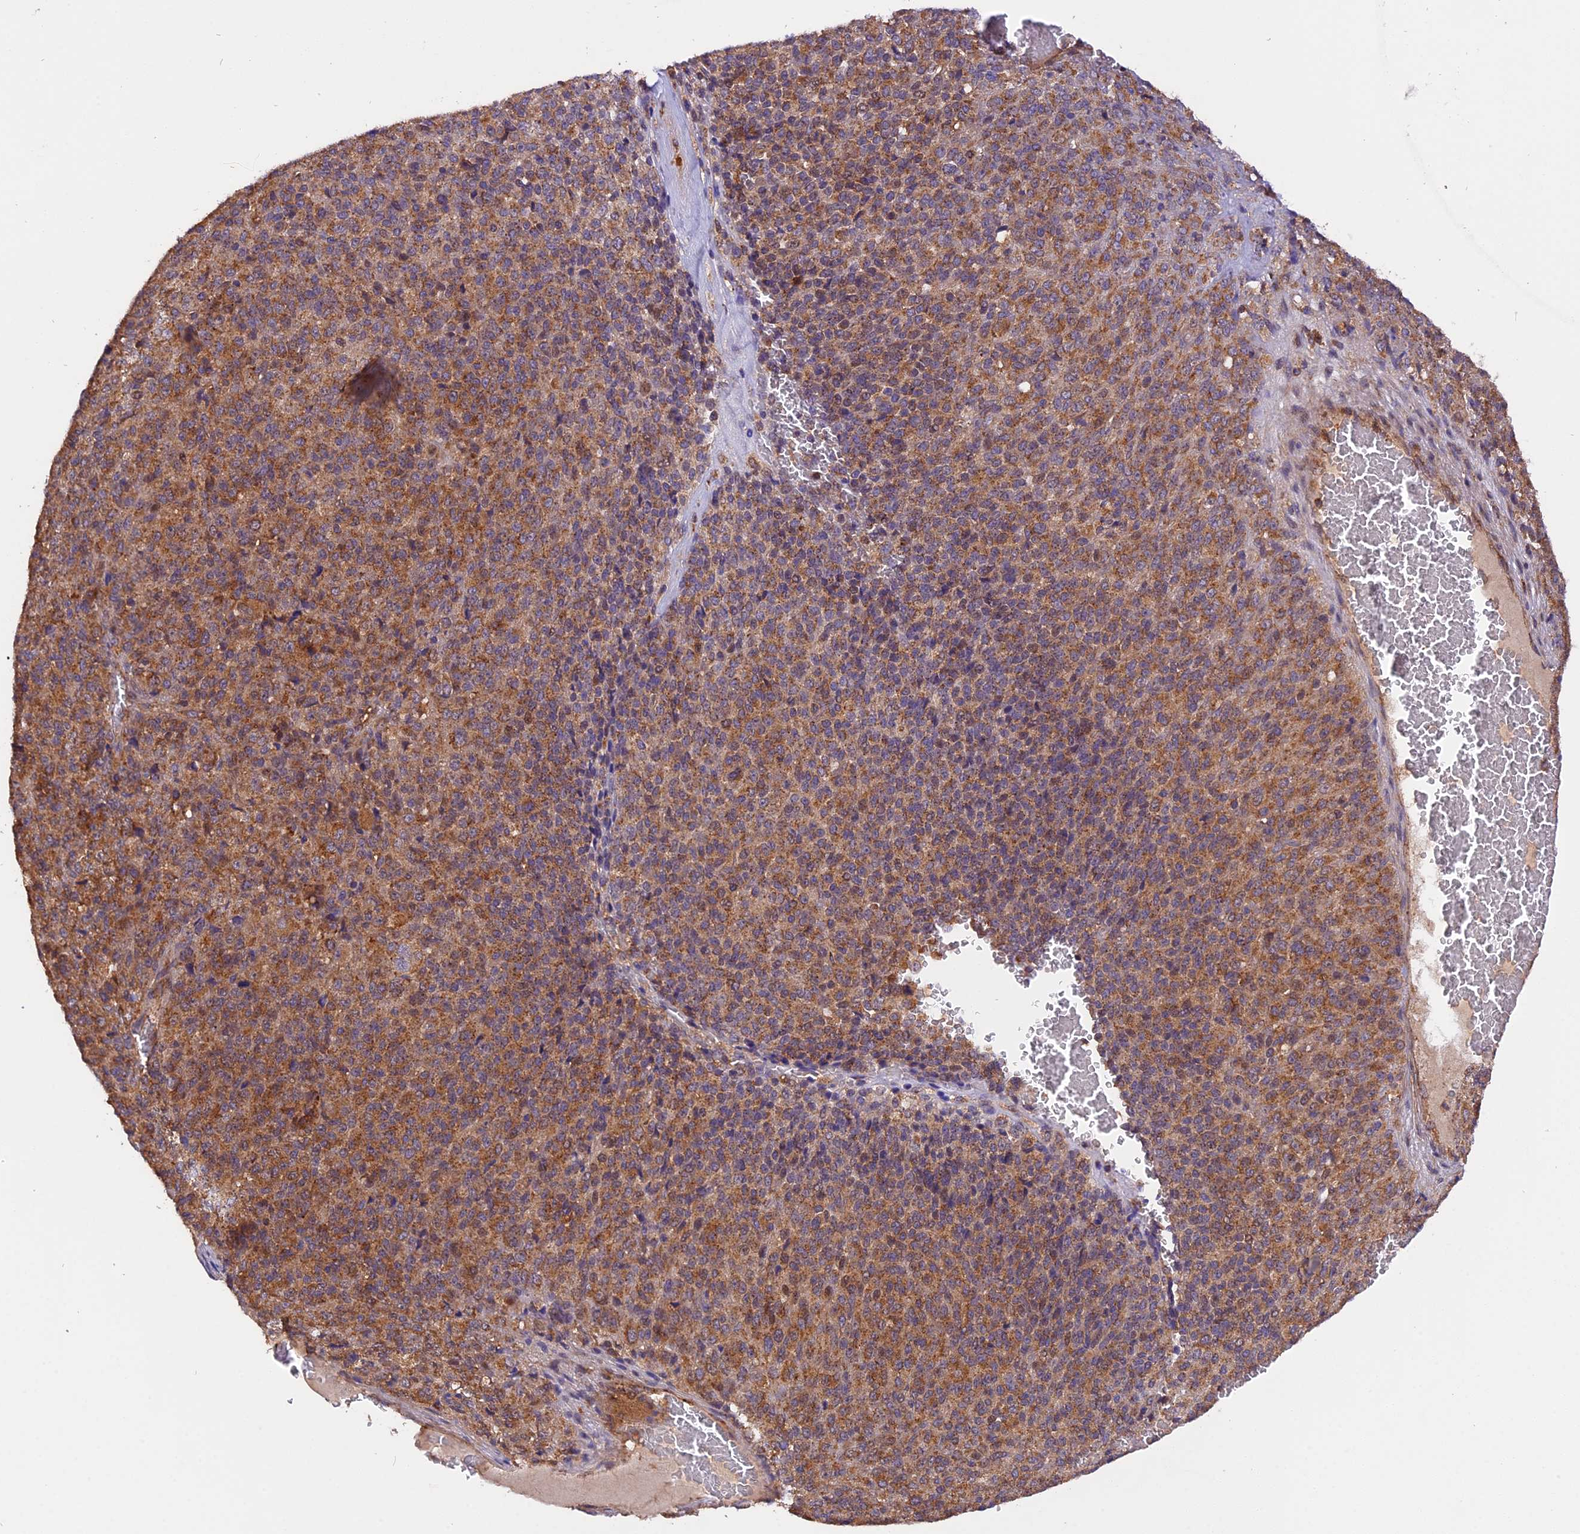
{"staining": {"intensity": "moderate", "quantity": ">75%", "location": "cytoplasmic/membranous"}, "tissue": "melanoma", "cell_type": "Tumor cells", "image_type": "cancer", "snomed": [{"axis": "morphology", "description": "Malignant melanoma, Metastatic site"}, {"axis": "topography", "description": "Brain"}], "caption": "Protein staining exhibits moderate cytoplasmic/membranous staining in about >75% of tumor cells in malignant melanoma (metastatic site). (Stains: DAB in brown, nuclei in blue, Microscopy: brightfield microscopy at high magnification).", "gene": "PEX3", "patient": {"sex": "female", "age": 56}}